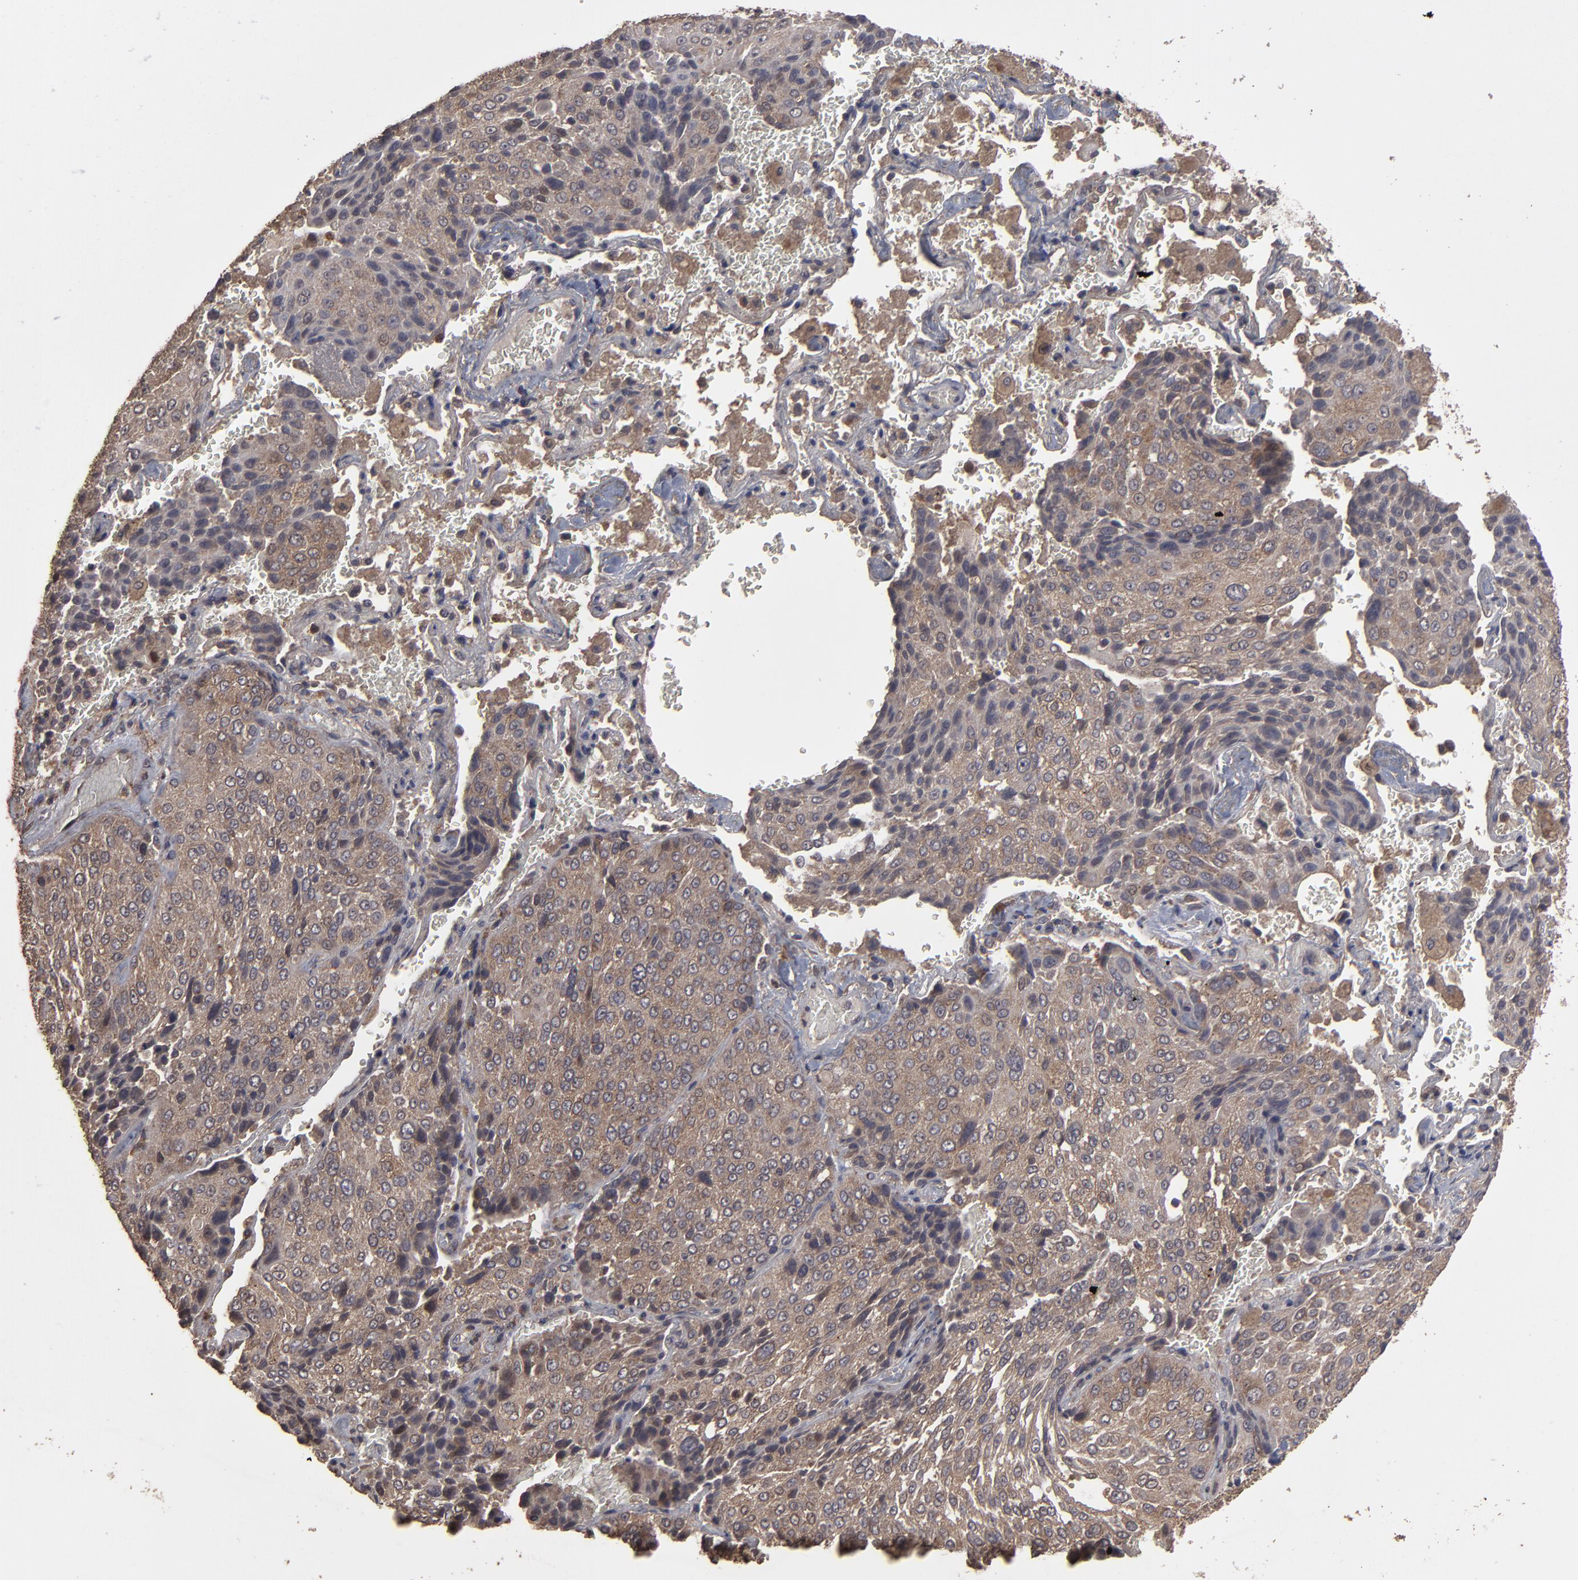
{"staining": {"intensity": "moderate", "quantity": ">75%", "location": "cytoplasmic/membranous"}, "tissue": "lung cancer", "cell_type": "Tumor cells", "image_type": "cancer", "snomed": [{"axis": "morphology", "description": "Squamous cell carcinoma, NOS"}, {"axis": "topography", "description": "Lung"}], "caption": "IHC of human lung squamous cell carcinoma shows medium levels of moderate cytoplasmic/membranous staining in about >75% of tumor cells.", "gene": "MMP2", "patient": {"sex": "male", "age": 54}}